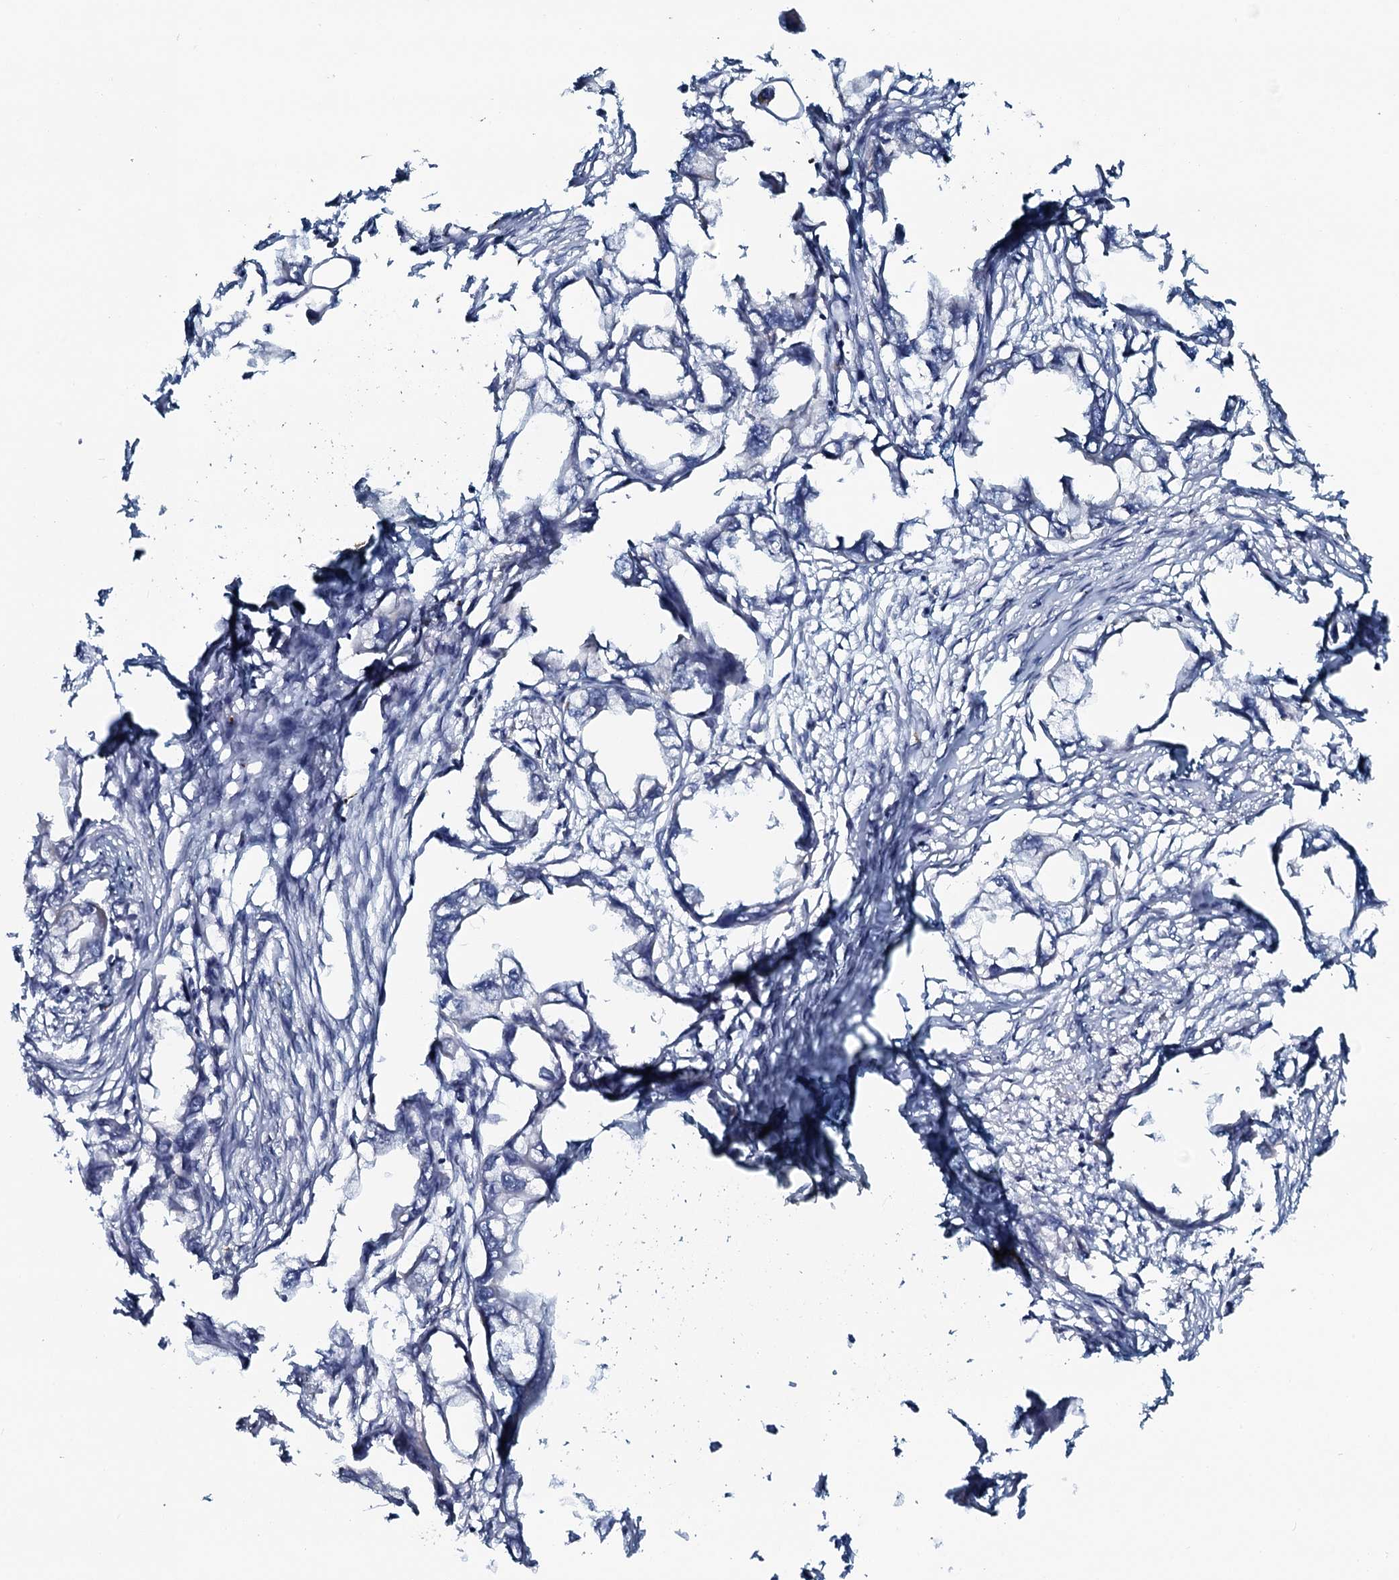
{"staining": {"intensity": "negative", "quantity": "none", "location": "none"}, "tissue": "endometrial cancer", "cell_type": "Tumor cells", "image_type": "cancer", "snomed": [{"axis": "morphology", "description": "Adenocarcinoma, NOS"}, {"axis": "morphology", "description": "Adenocarcinoma, metastatic, NOS"}, {"axis": "topography", "description": "Adipose tissue"}, {"axis": "topography", "description": "Endometrium"}], "caption": "A histopathology image of endometrial metastatic adenocarcinoma stained for a protein displays no brown staining in tumor cells. The staining was performed using DAB (3,3'-diaminobenzidine) to visualize the protein expression in brown, while the nuclei were stained in blue with hematoxylin (Magnification: 20x).", "gene": "KCTD4", "patient": {"sex": "female", "age": 67}}